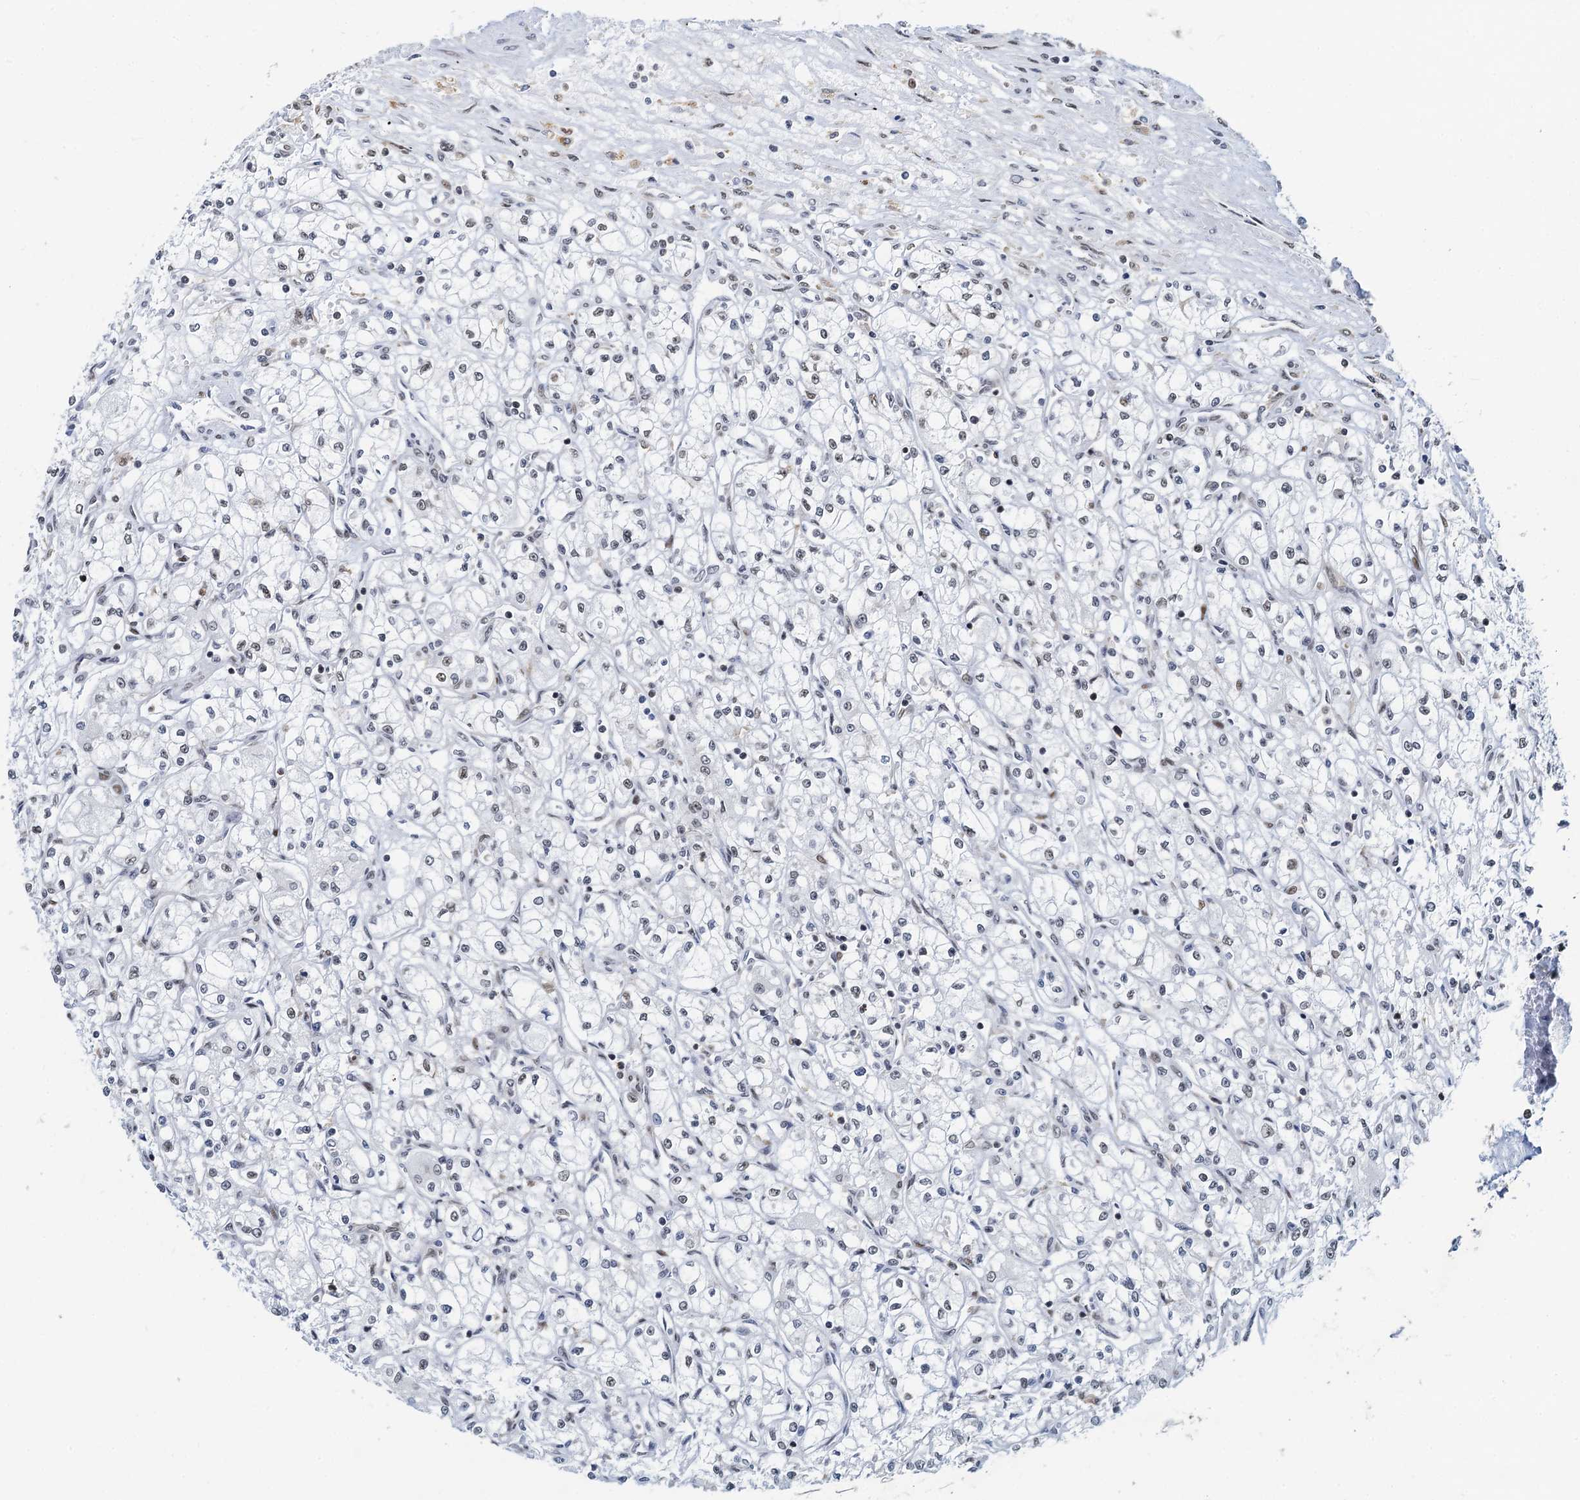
{"staining": {"intensity": "weak", "quantity": "<25%", "location": "nuclear"}, "tissue": "renal cancer", "cell_type": "Tumor cells", "image_type": "cancer", "snomed": [{"axis": "morphology", "description": "Adenocarcinoma, NOS"}, {"axis": "topography", "description": "Kidney"}], "caption": "High magnification brightfield microscopy of renal cancer stained with DAB (3,3'-diaminobenzidine) (brown) and counterstained with hematoxylin (blue): tumor cells show no significant expression.", "gene": "RBM26", "patient": {"sex": "male", "age": 59}}